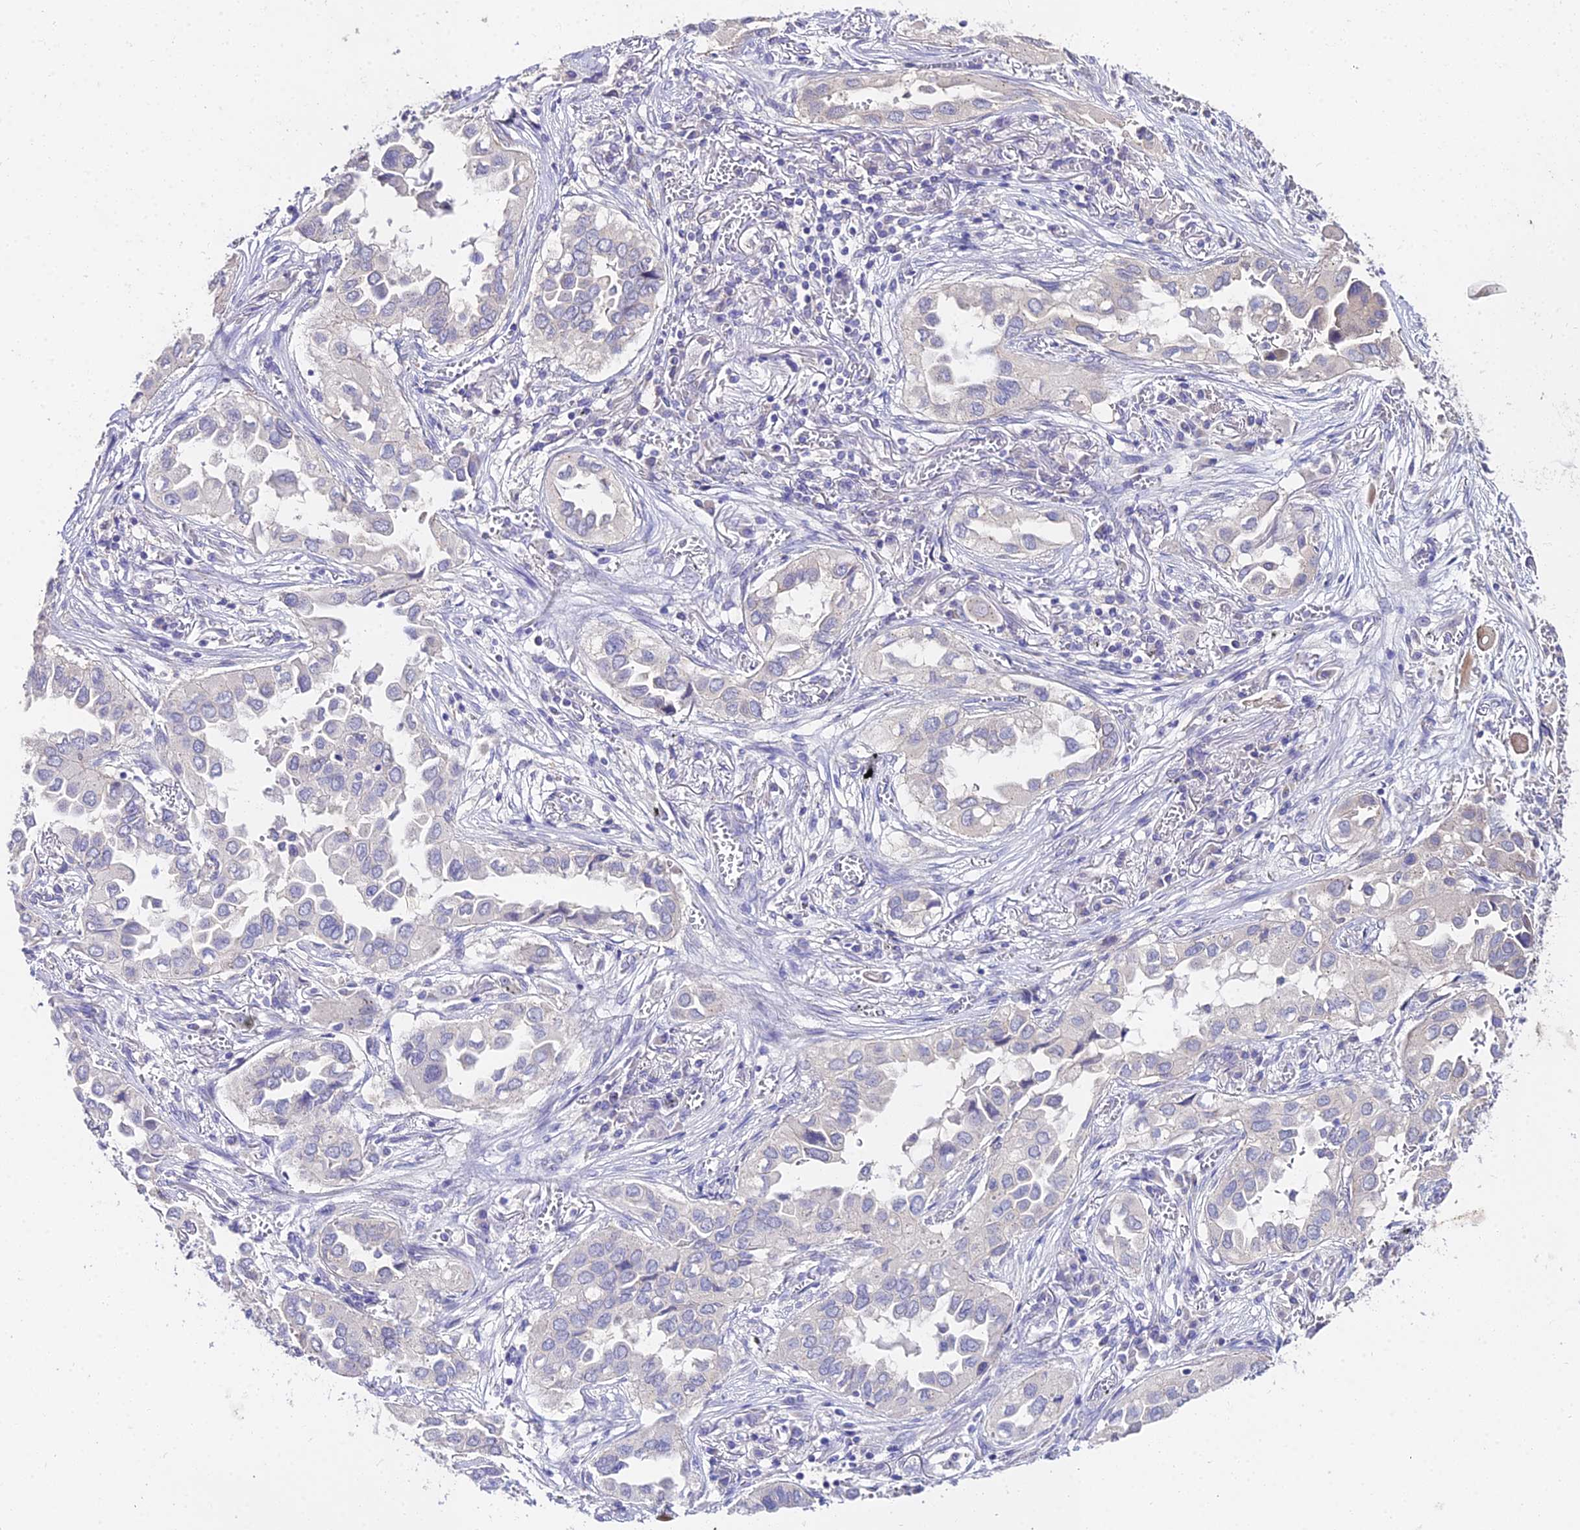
{"staining": {"intensity": "negative", "quantity": "none", "location": "none"}, "tissue": "lung cancer", "cell_type": "Tumor cells", "image_type": "cancer", "snomed": [{"axis": "morphology", "description": "Adenocarcinoma, NOS"}, {"axis": "topography", "description": "Lung"}], "caption": "Protein analysis of adenocarcinoma (lung) displays no significant expression in tumor cells.", "gene": "GLYAT", "patient": {"sex": "female", "age": 76}}